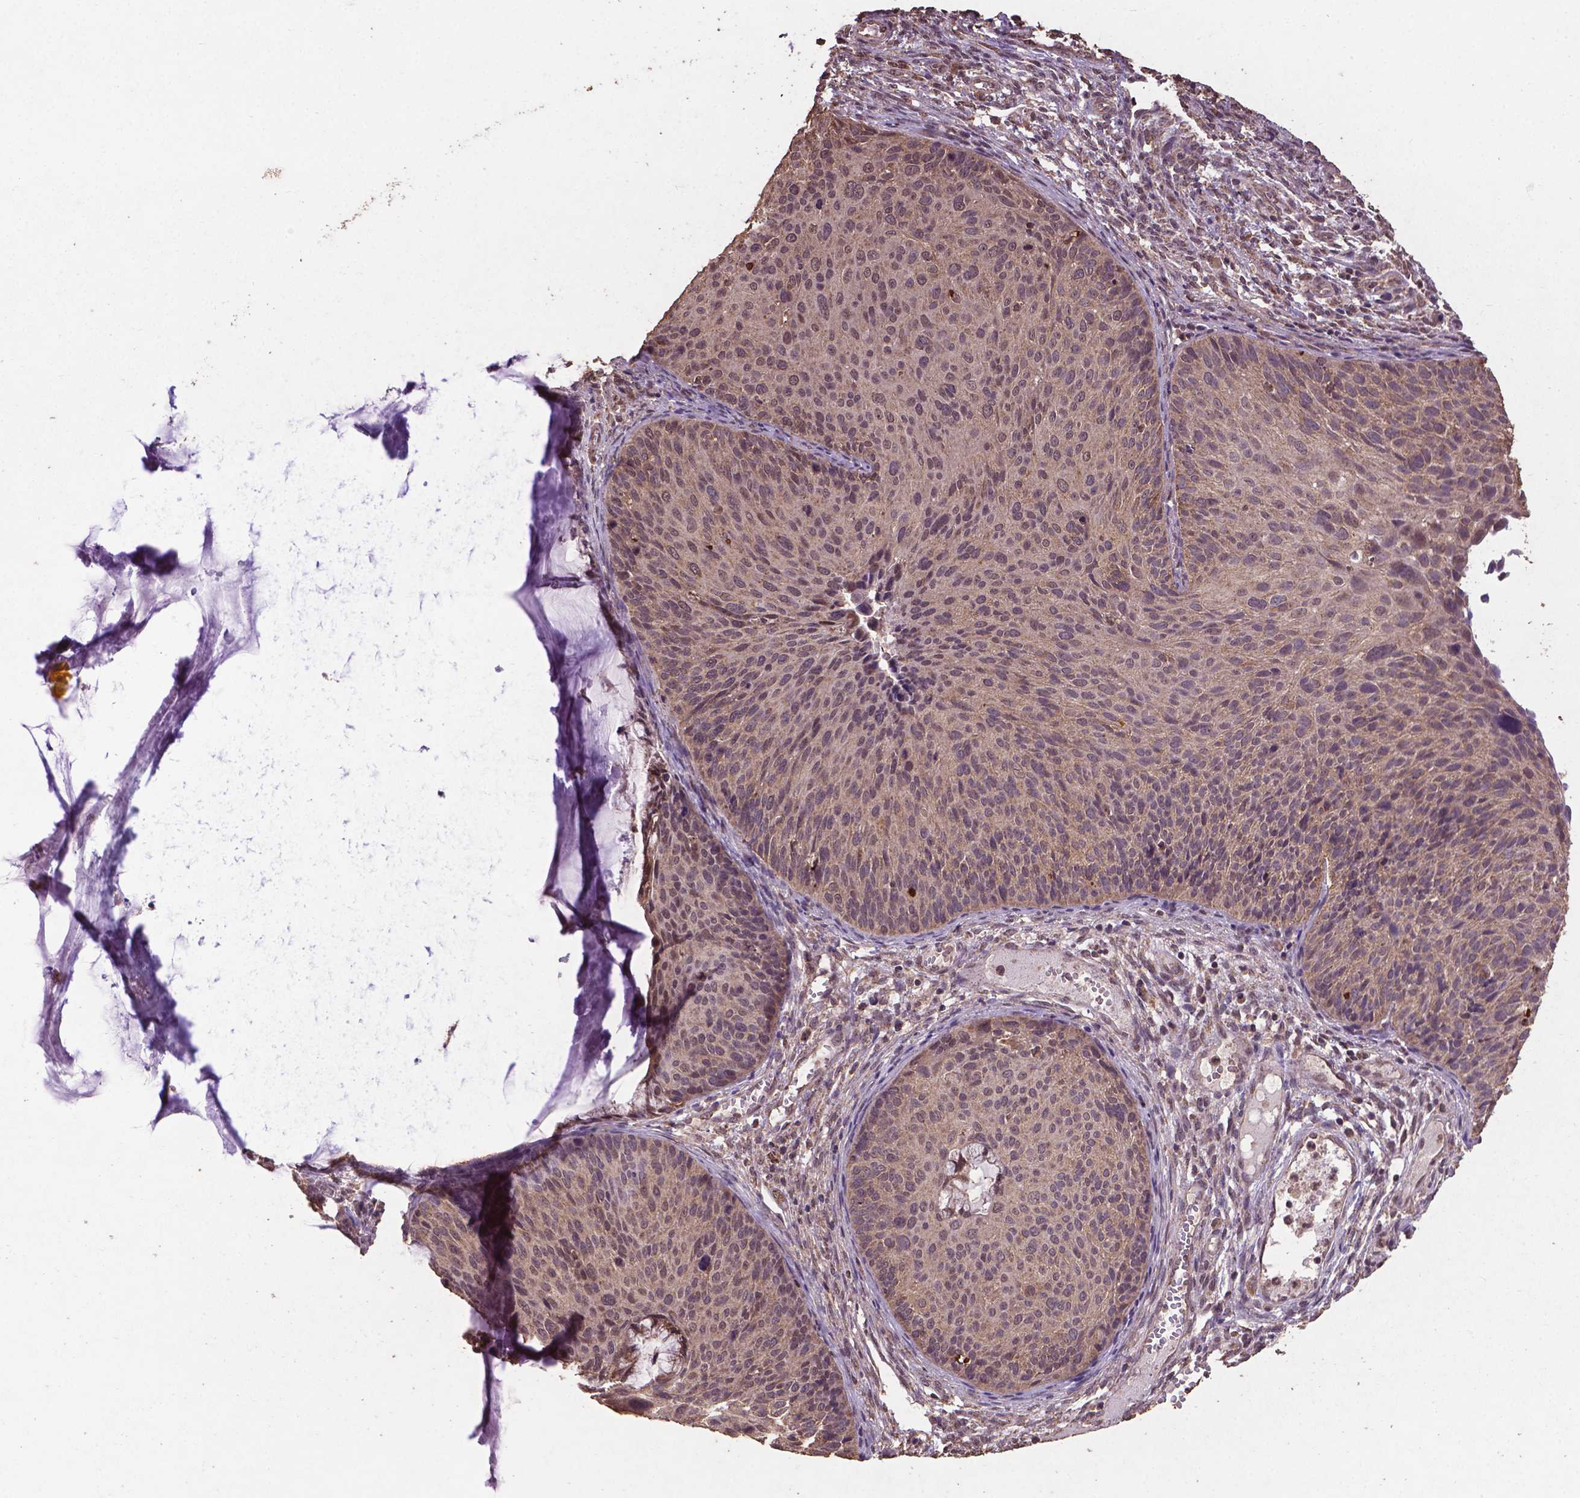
{"staining": {"intensity": "moderate", "quantity": ">75%", "location": "cytoplasmic/membranous"}, "tissue": "cervical cancer", "cell_type": "Tumor cells", "image_type": "cancer", "snomed": [{"axis": "morphology", "description": "Squamous cell carcinoma, NOS"}, {"axis": "topography", "description": "Cervix"}], "caption": "Cervical cancer (squamous cell carcinoma) stained with a protein marker exhibits moderate staining in tumor cells.", "gene": "DCAF1", "patient": {"sex": "female", "age": 36}}